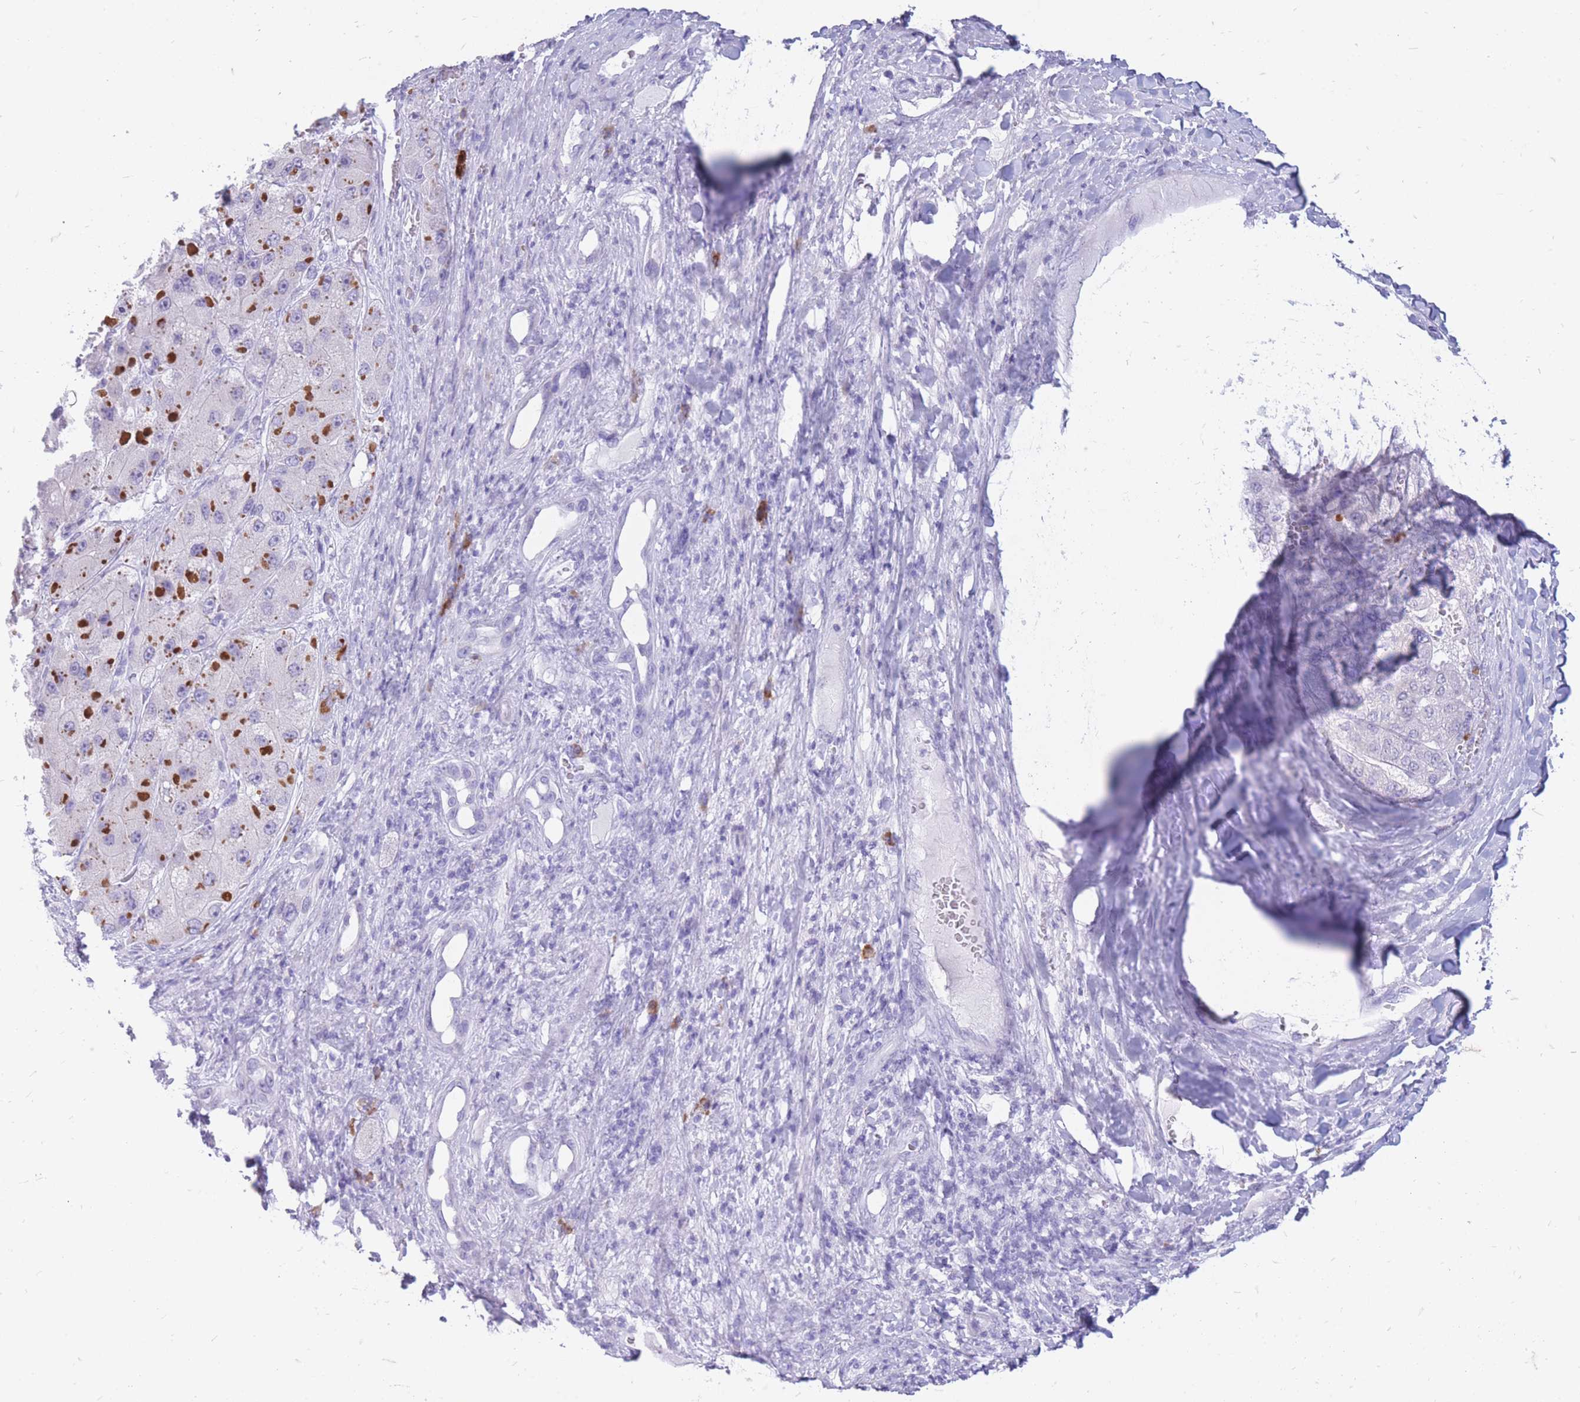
{"staining": {"intensity": "negative", "quantity": "none", "location": "none"}, "tissue": "liver cancer", "cell_type": "Tumor cells", "image_type": "cancer", "snomed": [{"axis": "morphology", "description": "Carcinoma, Hepatocellular, NOS"}, {"axis": "topography", "description": "Liver"}], "caption": "A photomicrograph of human liver cancer is negative for staining in tumor cells.", "gene": "ZFP37", "patient": {"sex": "female", "age": 73}}